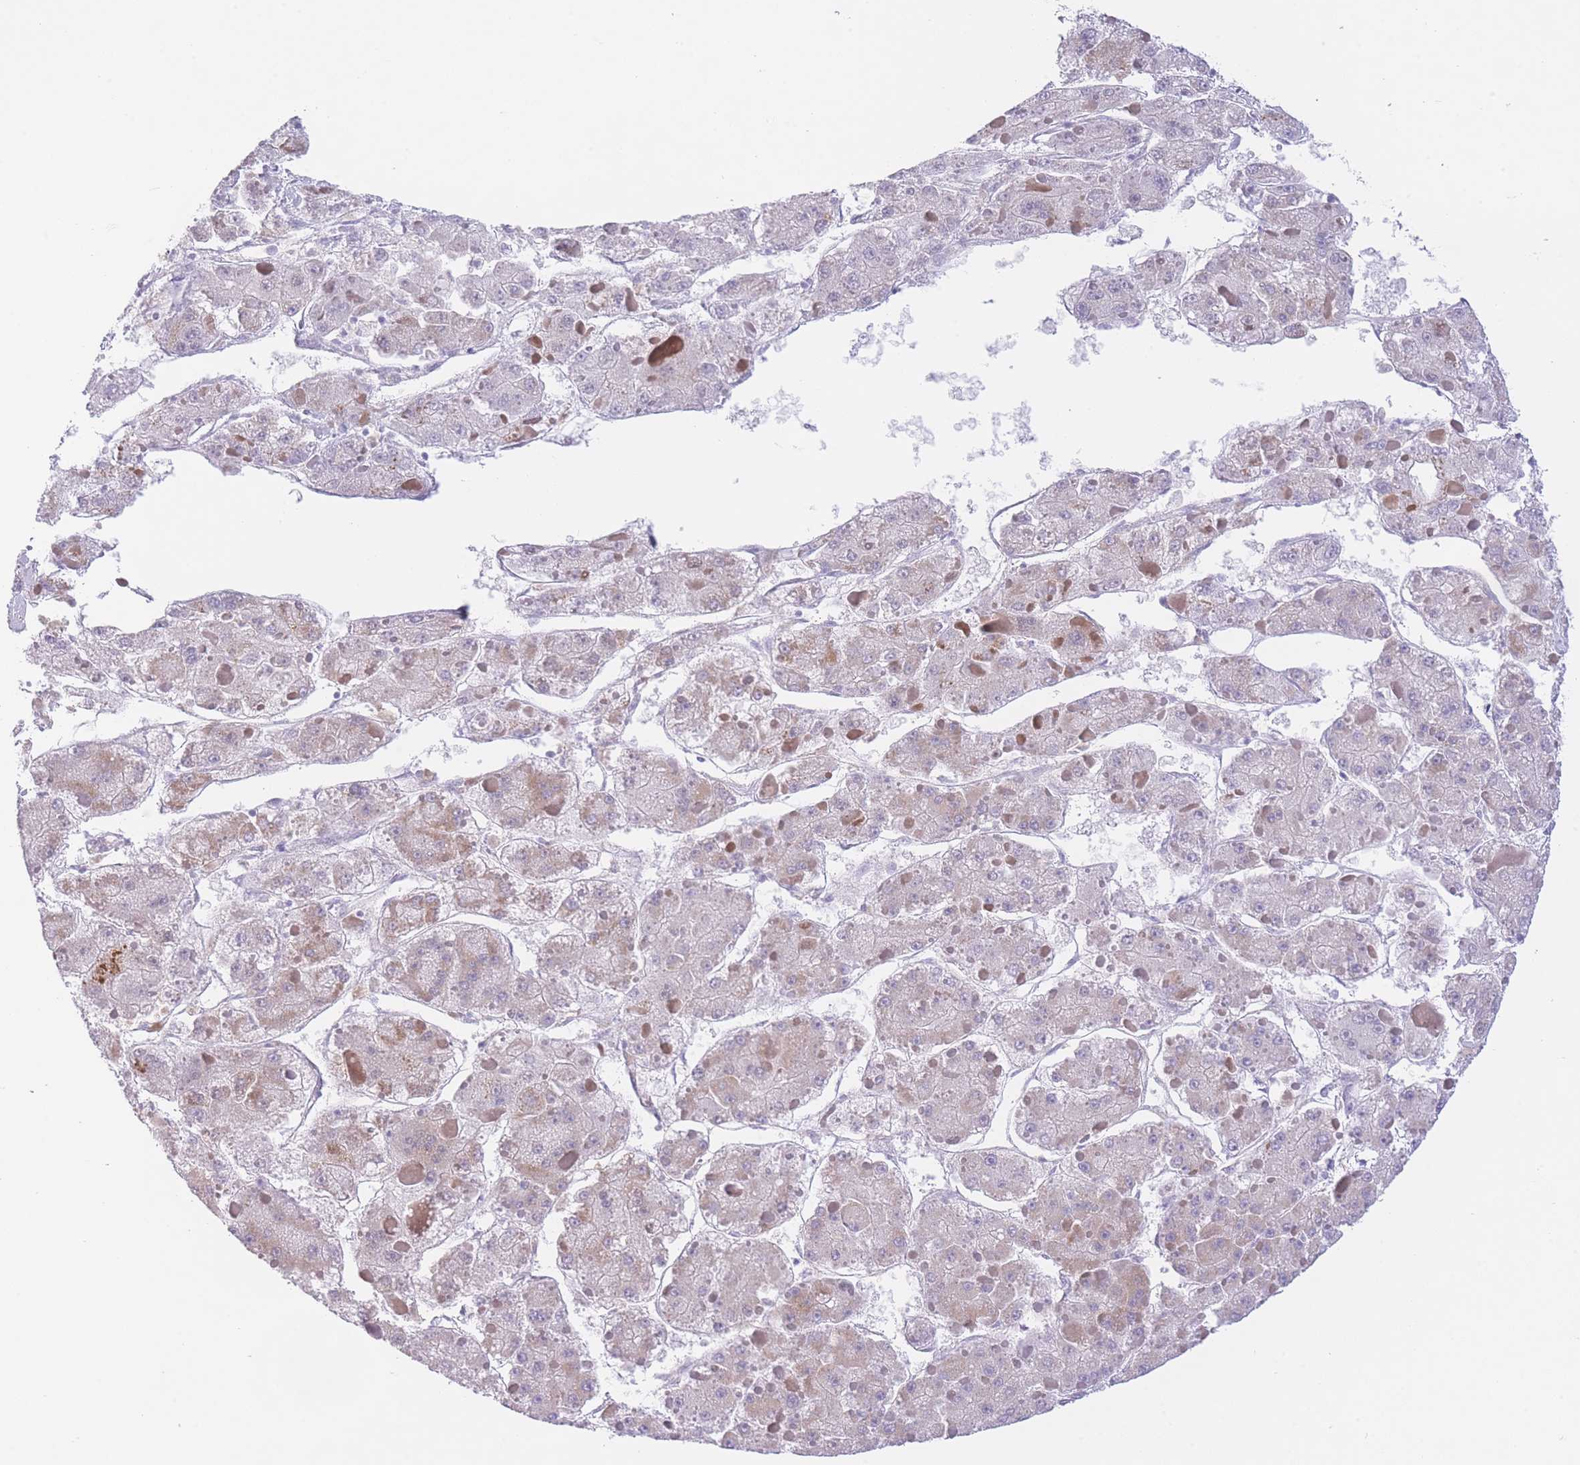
{"staining": {"intensity": "weak", "quantity": "<25%", "location": "cytoplasmic/membranous"}, "tissue": "liver cancer", "cell_type": "Tumor cells", "image_type": "cancer", "snomed": [{"axis": "morphology", "description": "Carcinoma, Hepatocellular, NOS"}, {"axis": "topography", "description": "Liver"}], "caption": "Immunohistochemical staining of human liver cancer (hepatocellular carcinoma) shows no significant expression in tumor cells.", "gene": "MEIOSIN", "patient": {"sex": "female", "age": 73}}